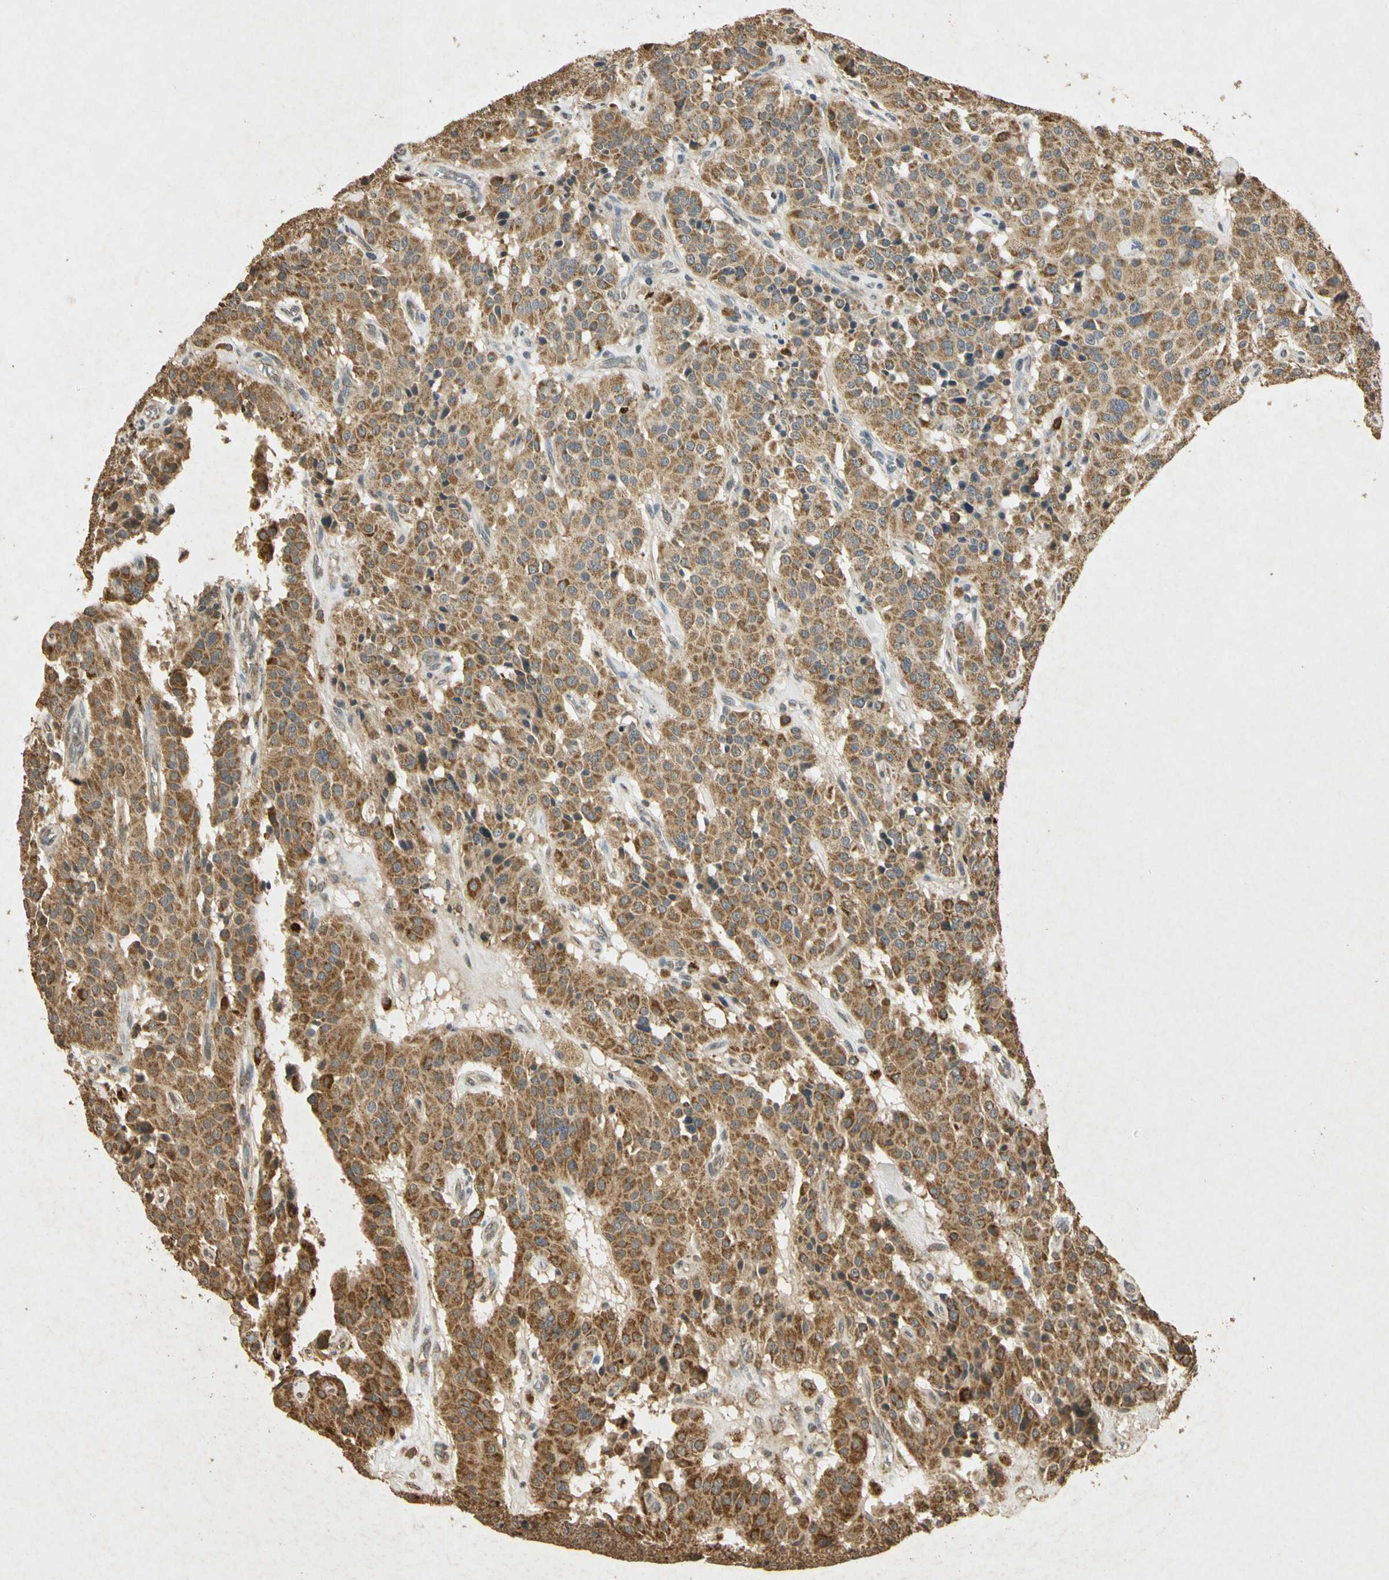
{"staining": {"intensity": "strong", "quantity": ">75%", "location": "cytoplasmic/membranous"}, "tissue": "carcinoid", "cell_type": "Tumor cells", "image_type": "cancer", "snomed": [{"axis": "morphology", "description": "Carcinoid, malignant, NOS"}, {"axis": "topography", "description": "Lung"}], "caption": "Immunohistochemical staining of human carcinoid (malignant) reveals high levels of strong cytoplasmic/membranous protein staining in approximately >75% of tumor cells.", "gene": "PRDX3", "patient": {"sex": "male", "age": 30}}